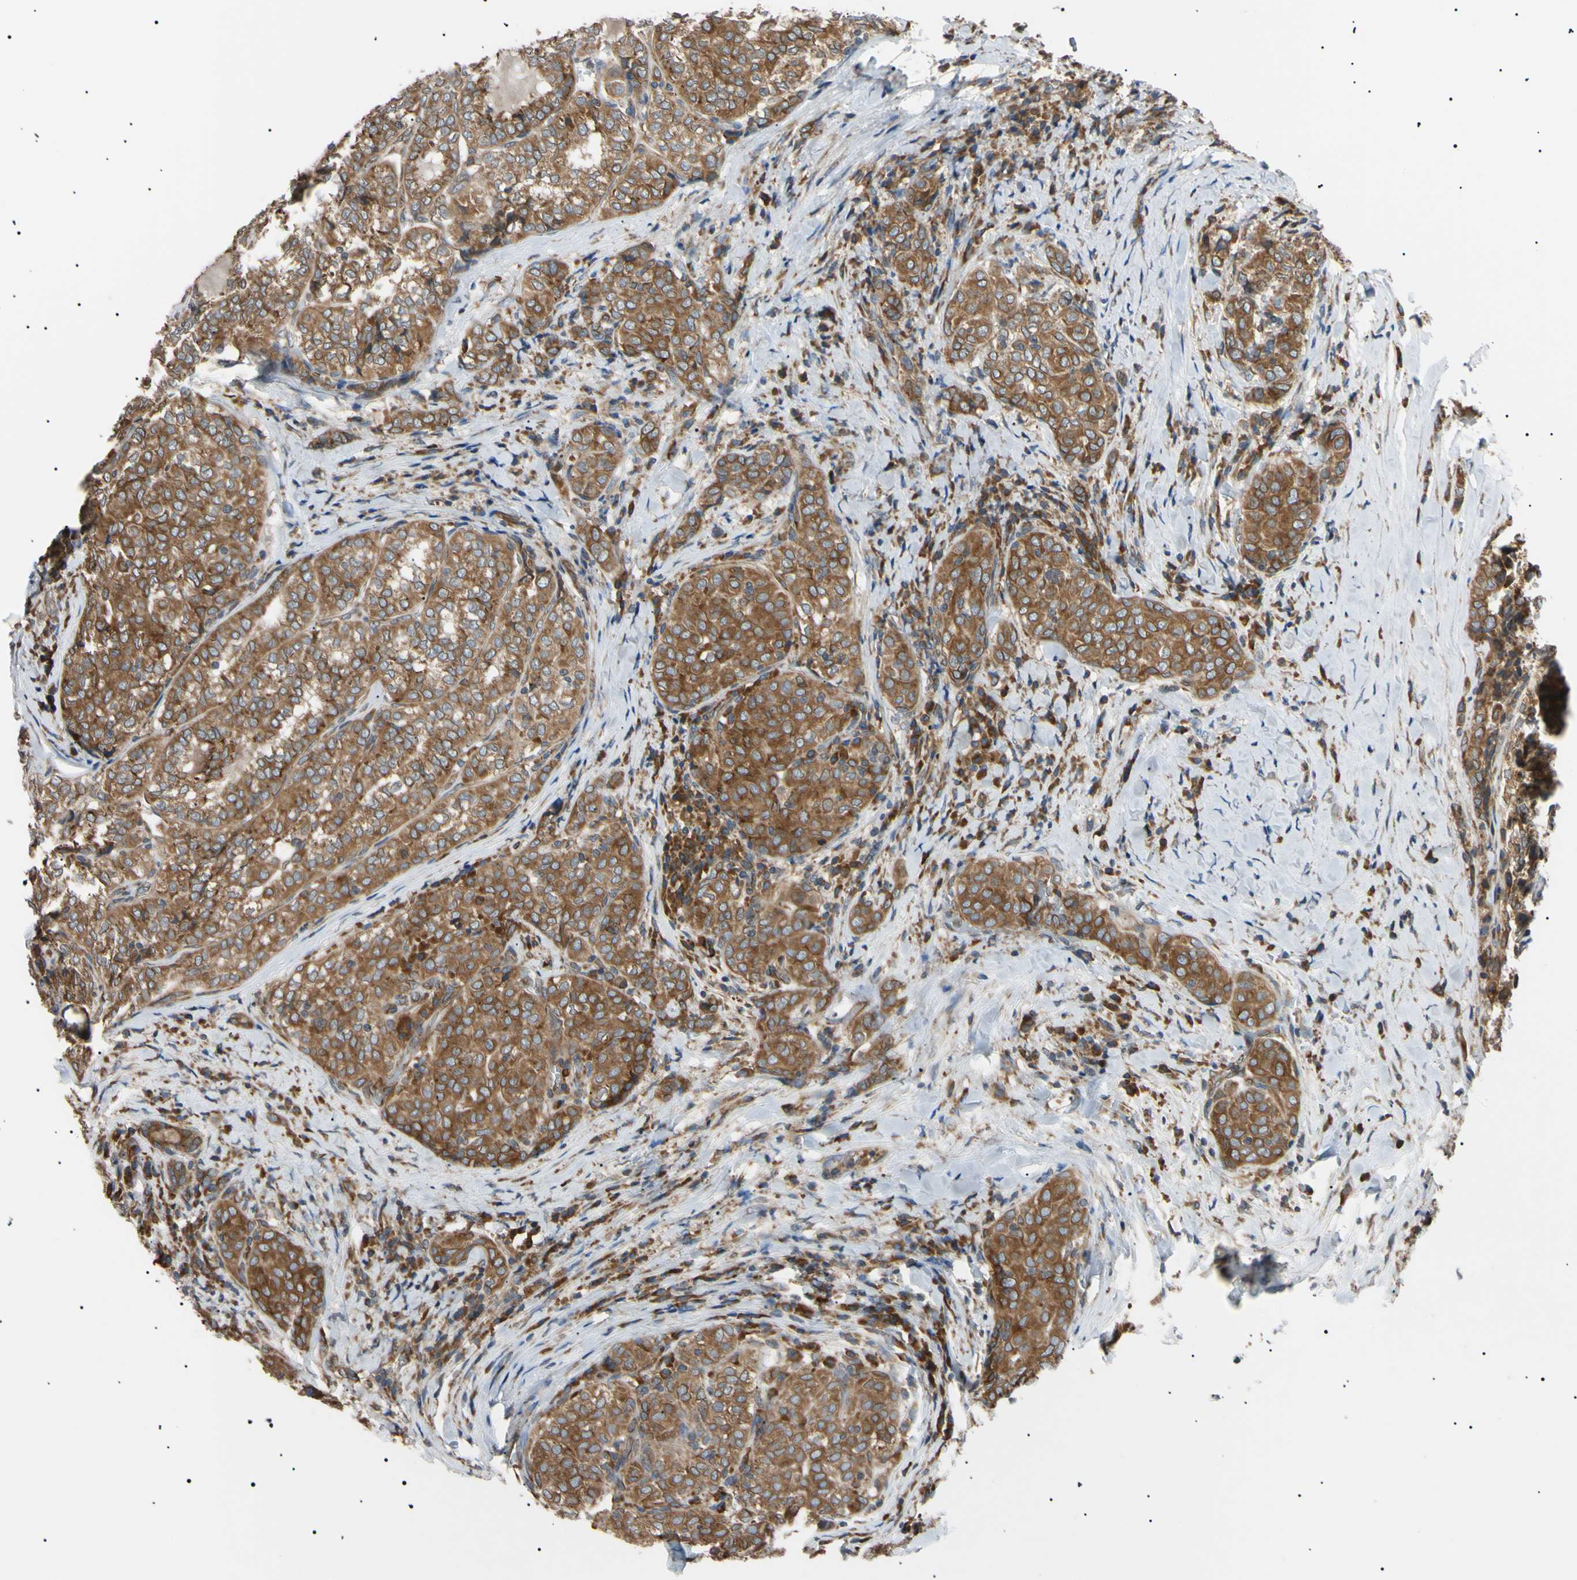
{"staining": {"intensity": "moderate", "quantity": ">75%", "location": "cytoplasmic/membranous"}, "tissue": "thyroid cancer", "cell_type": "Tumor cells", "image_type": "cancer", "snomed": [{"axis": "morphology", "description": "Normal tissue, NOS"}, {"axis": "morphology", "description": "Papillary adenocarcinoma, NOS"}, {"axis": "topography", "description": "Thyroid gland"}], "caption": "Protein expression by immunohistochemistry (IHC) exhibits moderate cytoplasmic/membranous staining in approximately >75% of tumor cells in thyroid cancer.", "gene": "VAPA", "patient": {"sex": "female", "age": 30}}